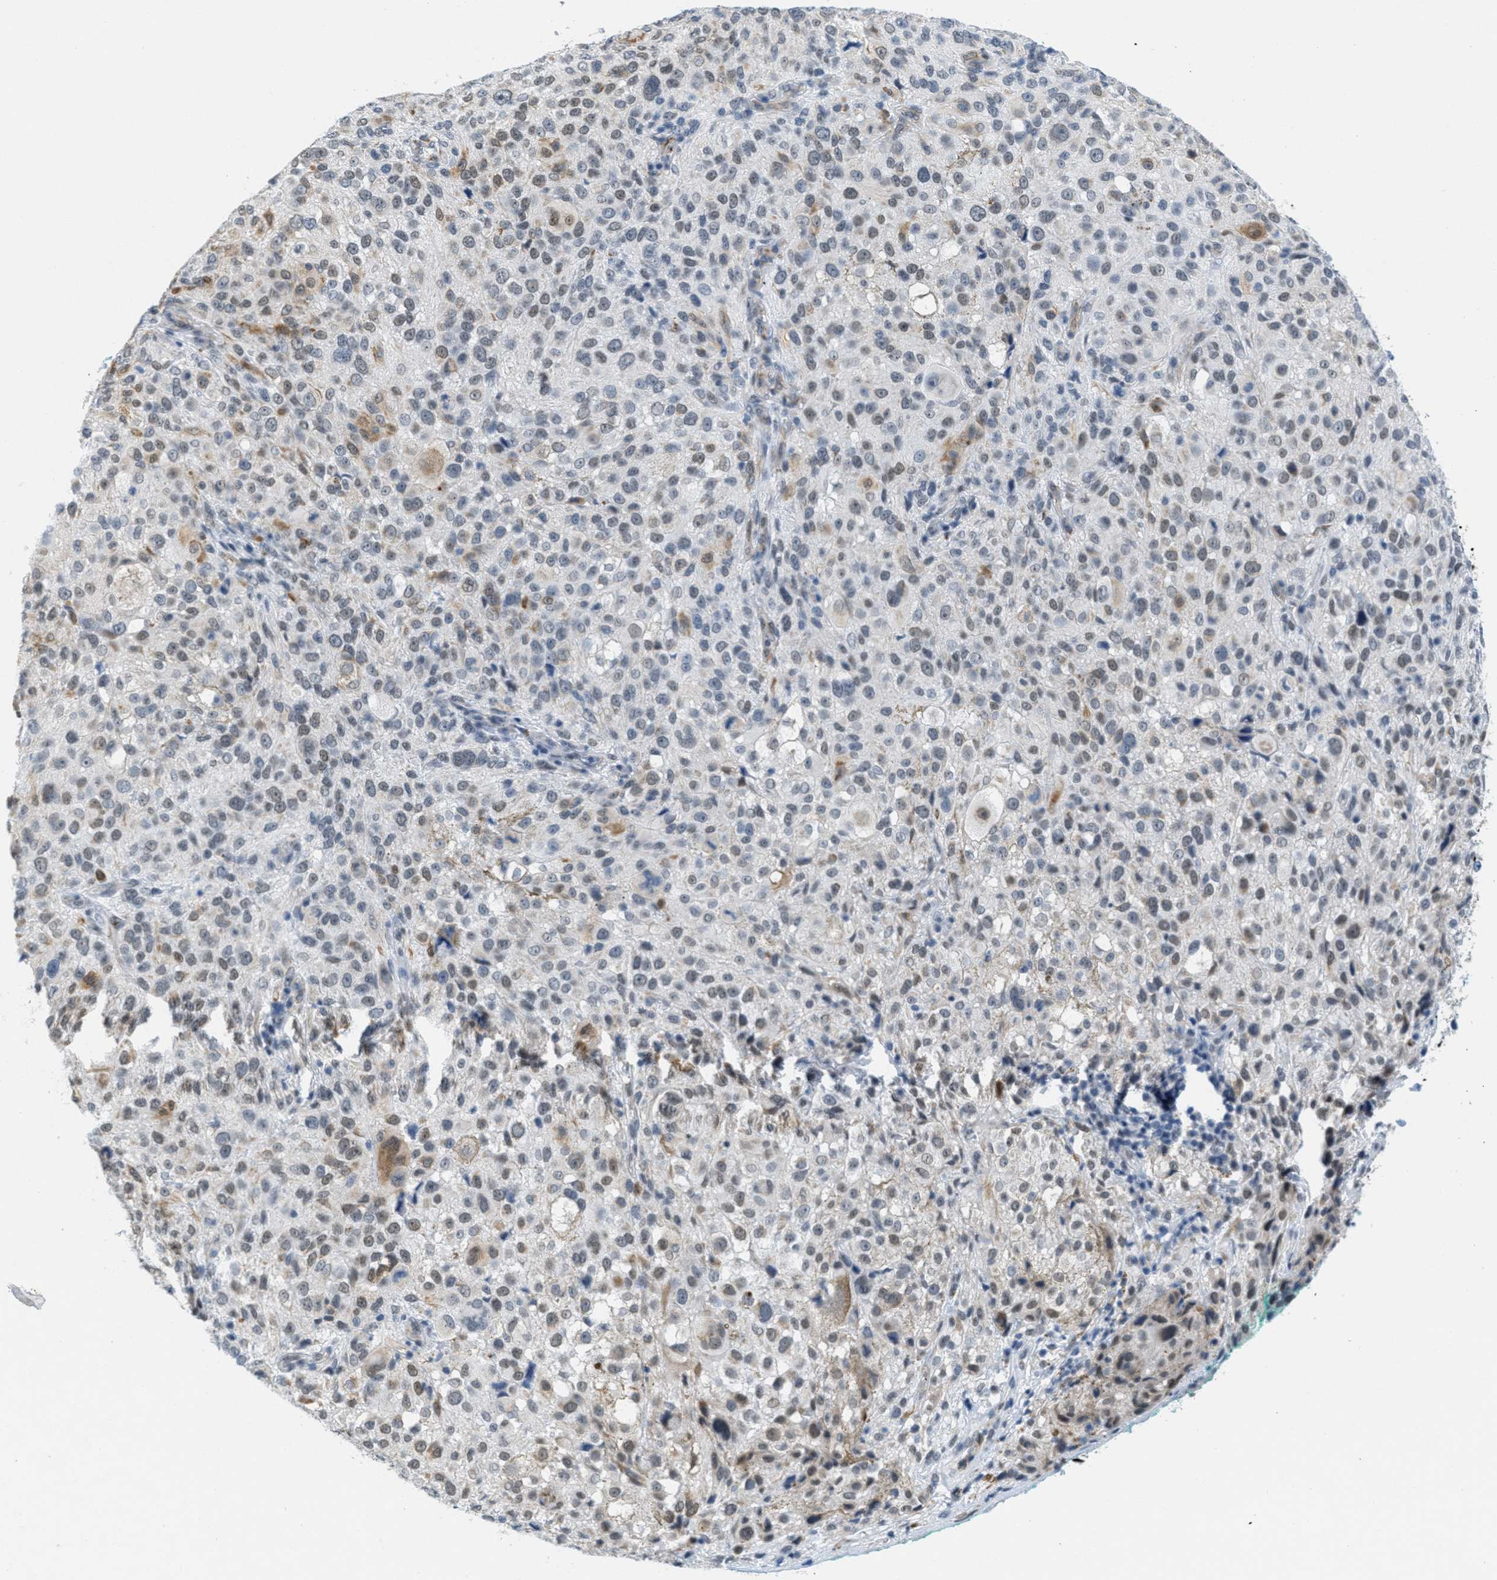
{"staining": {"intensity": "weak", "quantity": "<25%", "location": "nuclear"}, "tissue": "melanoma", "cell_type": "Tumor cells", "image_type": "cancer", "snomed": [{"axis": "morphology", "description": "Necrosis, NOS"}, {"axis": "morphology", "description": "Malignant melanoma, NOS"}, {"axis": "topography", "description": "Skin"}], "caption": "There is no significant positivity in tumor cells of melanoma.", "gene": "HS3ST2", "patient": {"sex": "female", "age": 87}}